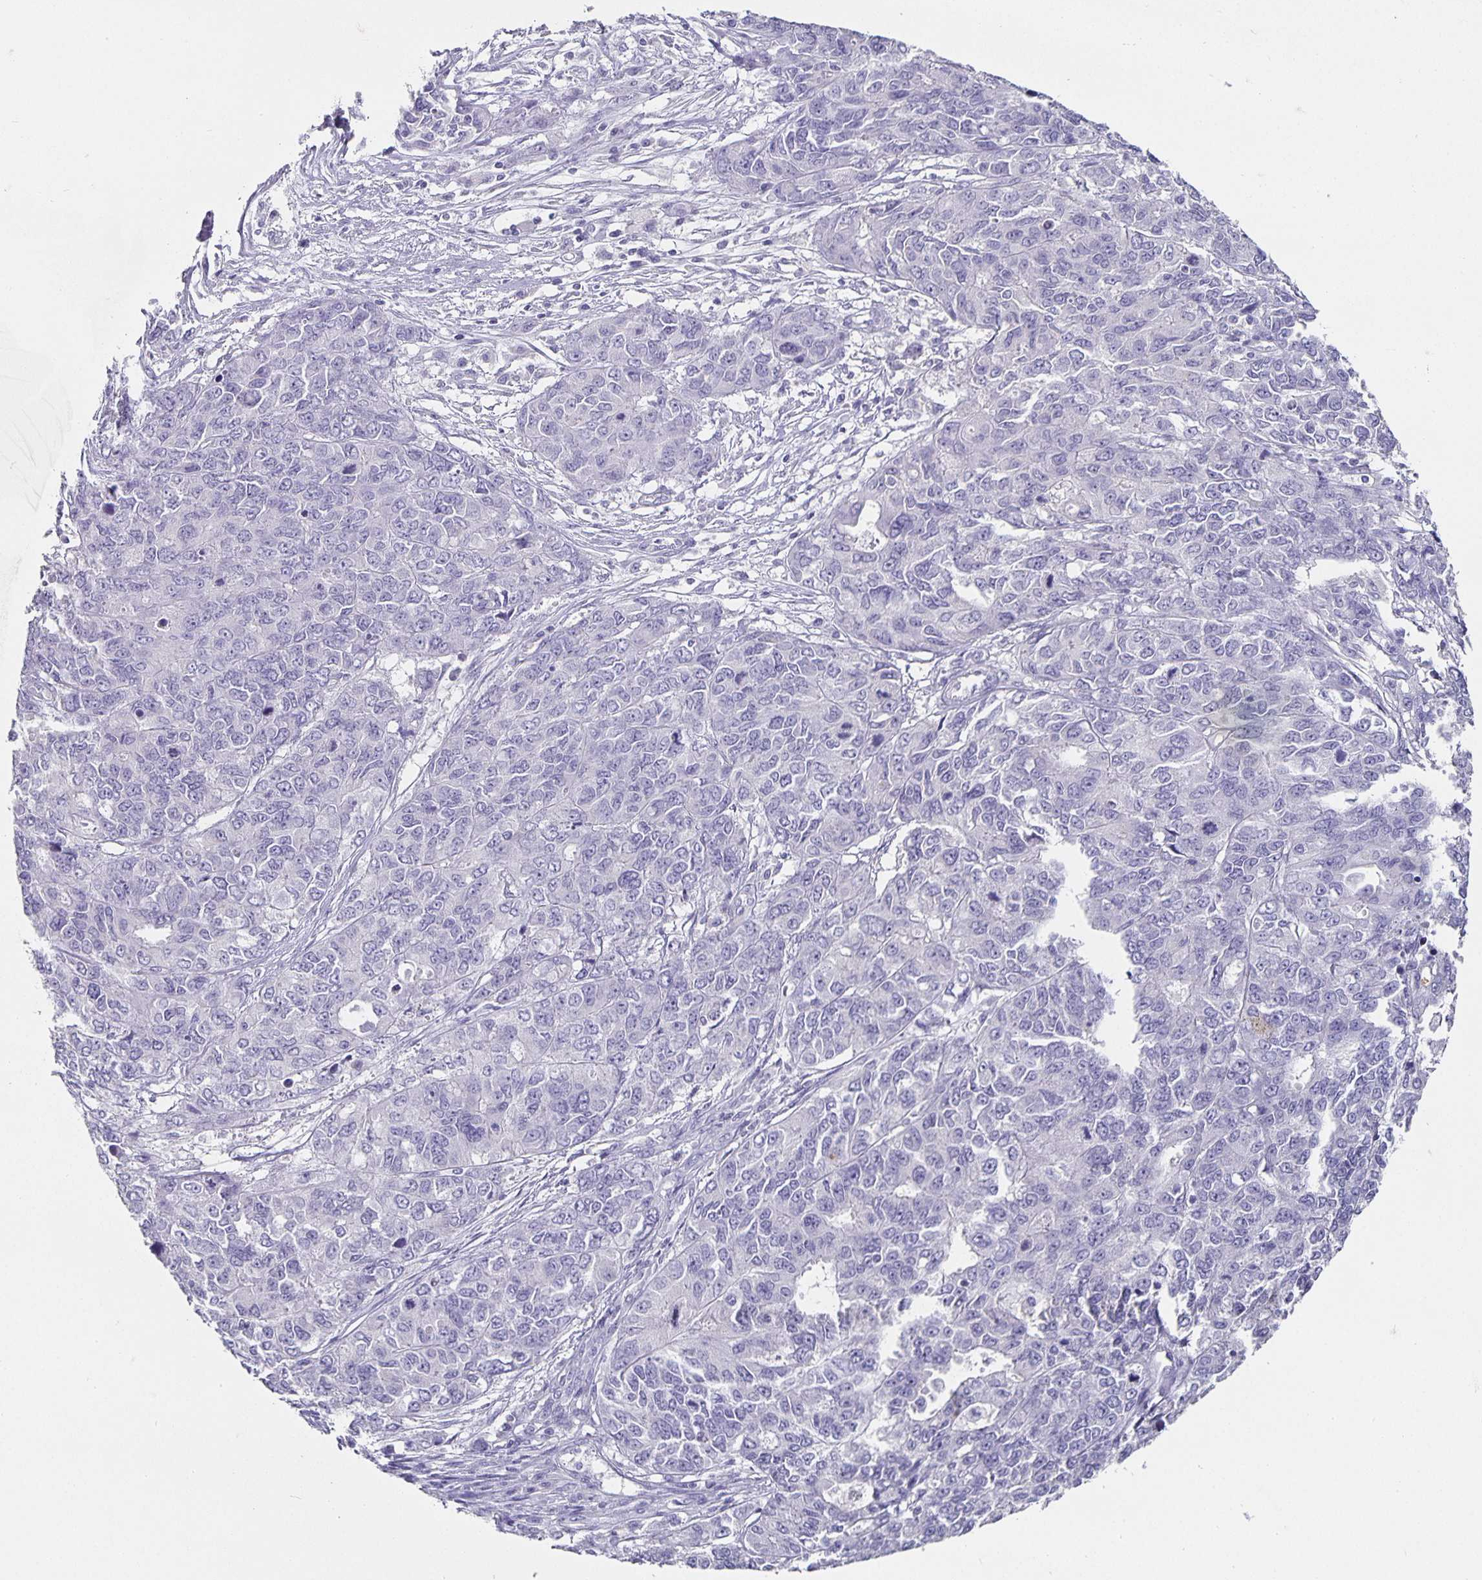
{"staining": {"intensity": "negative", "quantity": "none", "location": "none"}, "tissue": "endometrial cancer", "cell_type": "Tumor cells", "image_type": "cancer", "snomed": [{"axis": "morphology", "description": "Adenocarcinoma, NOS"}, {"axis": "topography", "description": "Uterus"}], "caption": "Immunohistochemistry (IHC) image of neoplastic tissue: human endometrial cancer stained with DAB displays no significant protein expression in tumor cells. (DAB immunohistochemistry (IHC) with hematoxylin counter stain).", "gene": "CHGA", "patient": {"sex": "female", "age": 79}}